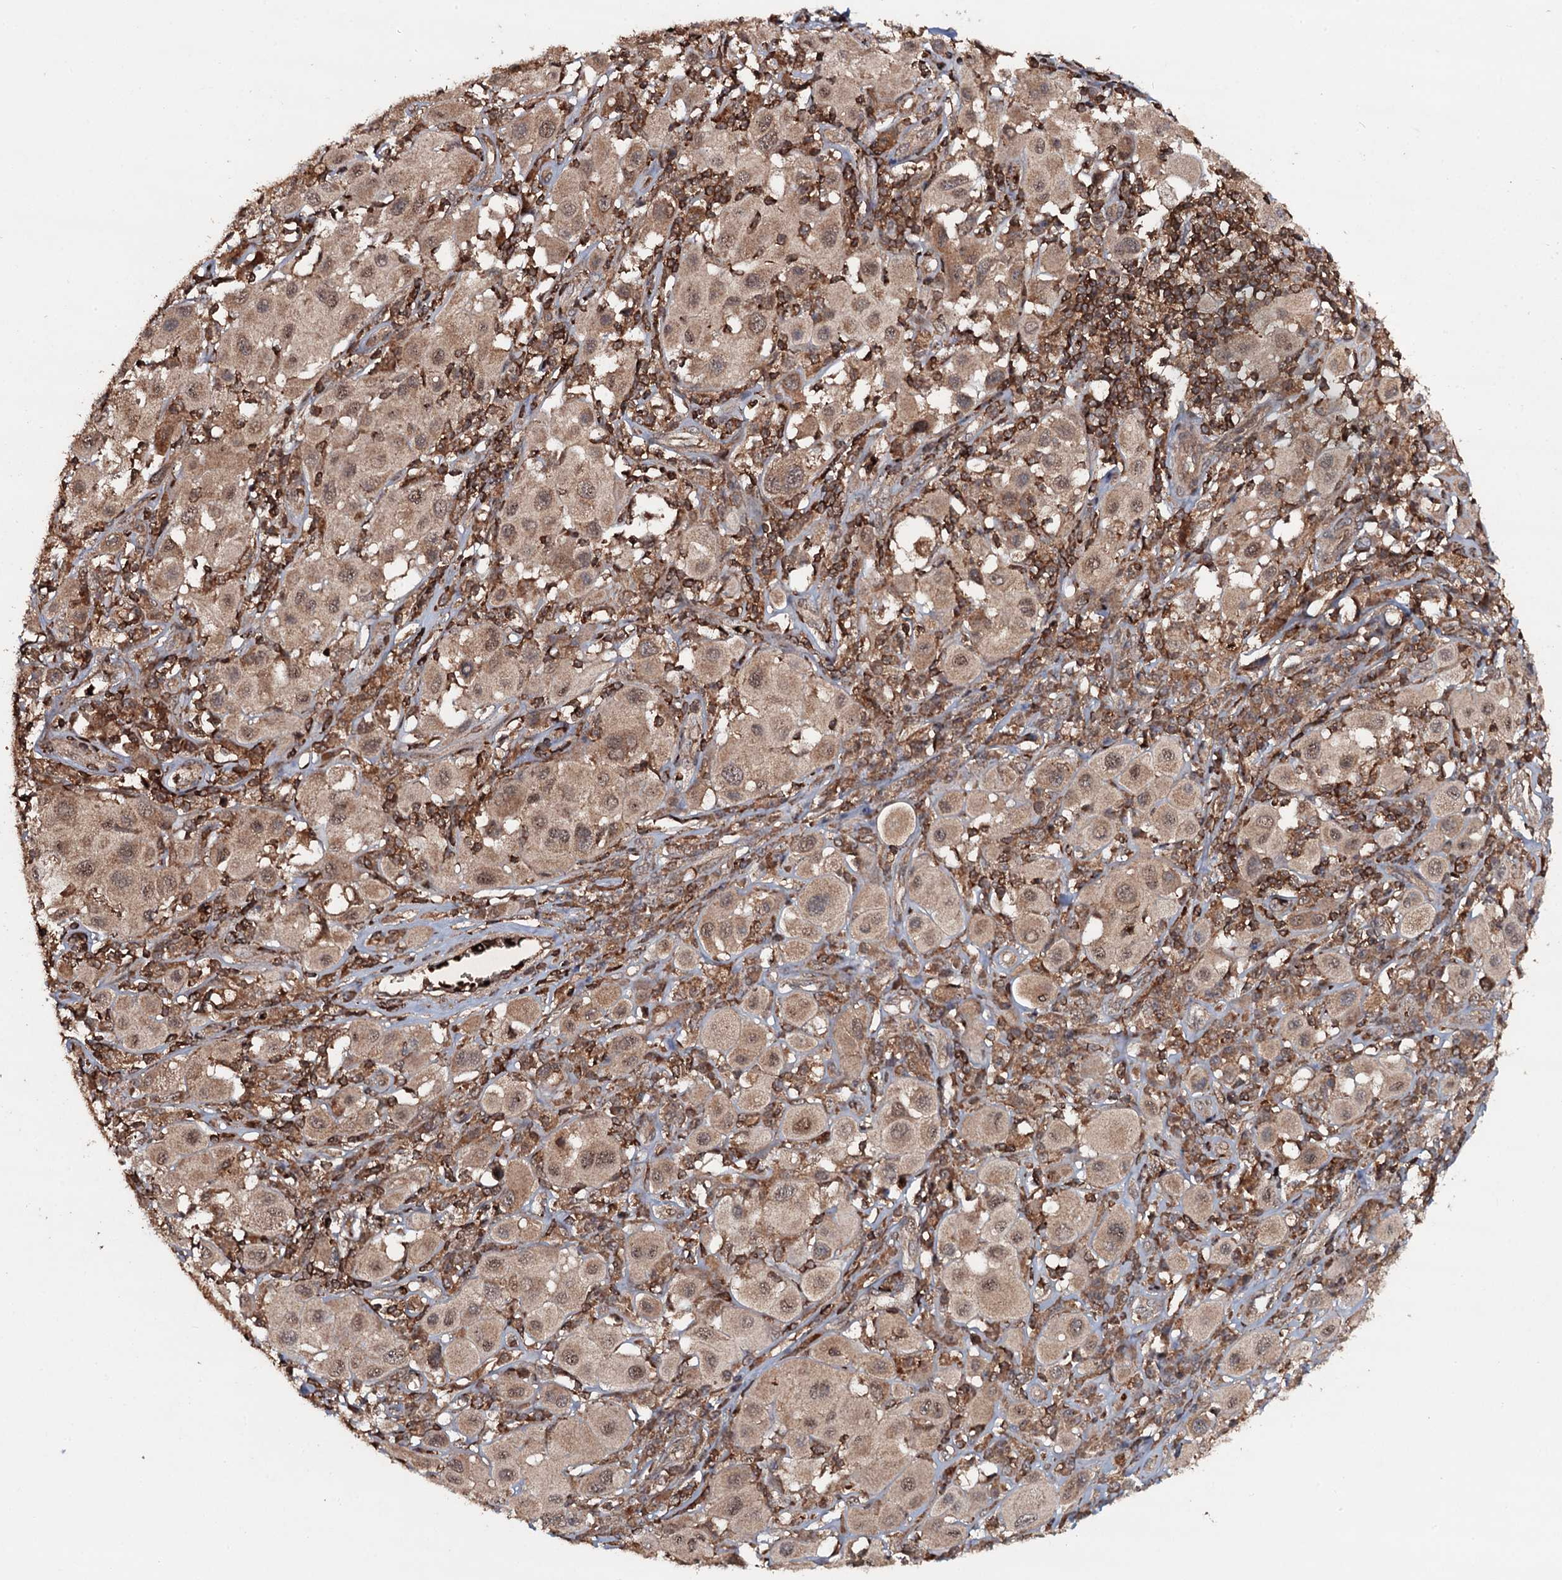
{"staining": {"intensity": "moderate", "quantity": ">75%", "location": "cytoplasmic/membranous,nuclear"}, "tissue": "melanoma", "cell_type": "Tumor cells", "image_type": "cancer", "snomed": [{"axis": "morphology", "description": "Malignant melanoma, Metastatic site"}, {"axis": "topography", "description": "Skin"}], "caption": "Malignant melanoma (metastatic site) was stained to show a protein in brown. There is medium levels of moderate cytoplasmic/membranous and nuclear staining in approximately >75% of tumor cells.", "gene": "ADGRG3", "patient": {"sex": "male", "age": 41}}